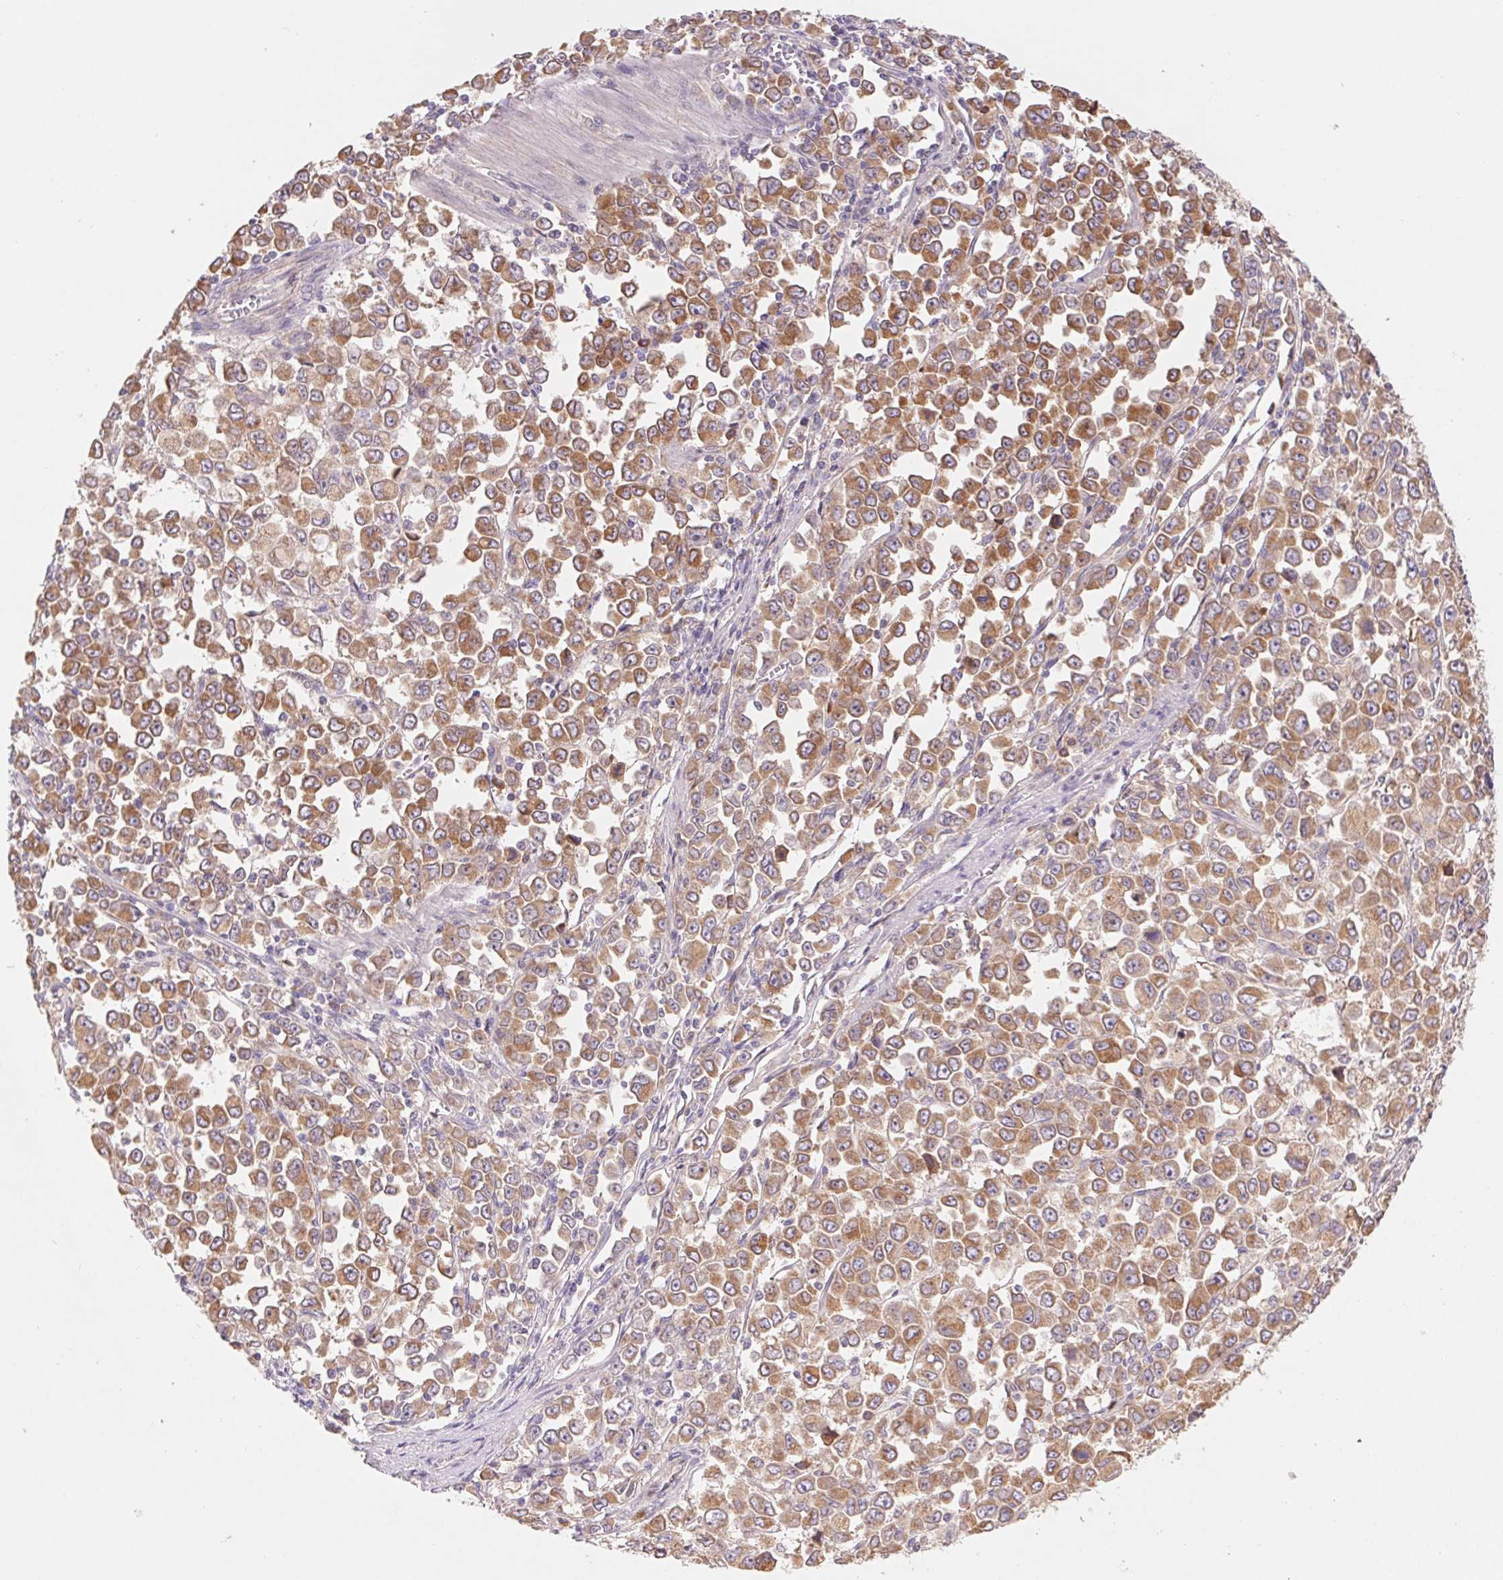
{"staining": {"intensity": "moderate", "quantity": ">75%", "location": "cytoplasmic/membranous"}, "tissue": "stomach cancer", "cell_type": "Tumor cells", "image_type": "cancer", "snomed": [{"axis": "morphology", "description": "Adenocarcinoma, NOS"}, {"axis": "topography", "description": "Stomach, upper"}], "caption": "Stomach cancer stained with DAB (3,3'-diaminobenzidine) immunohistochemistry demonstrates medium levels of moderate cytoplasmic/membranous positivity in approximately >75% of tumor cells.", "gene": "RAB1A", "patient": {"sex": "male", "age": 70}}